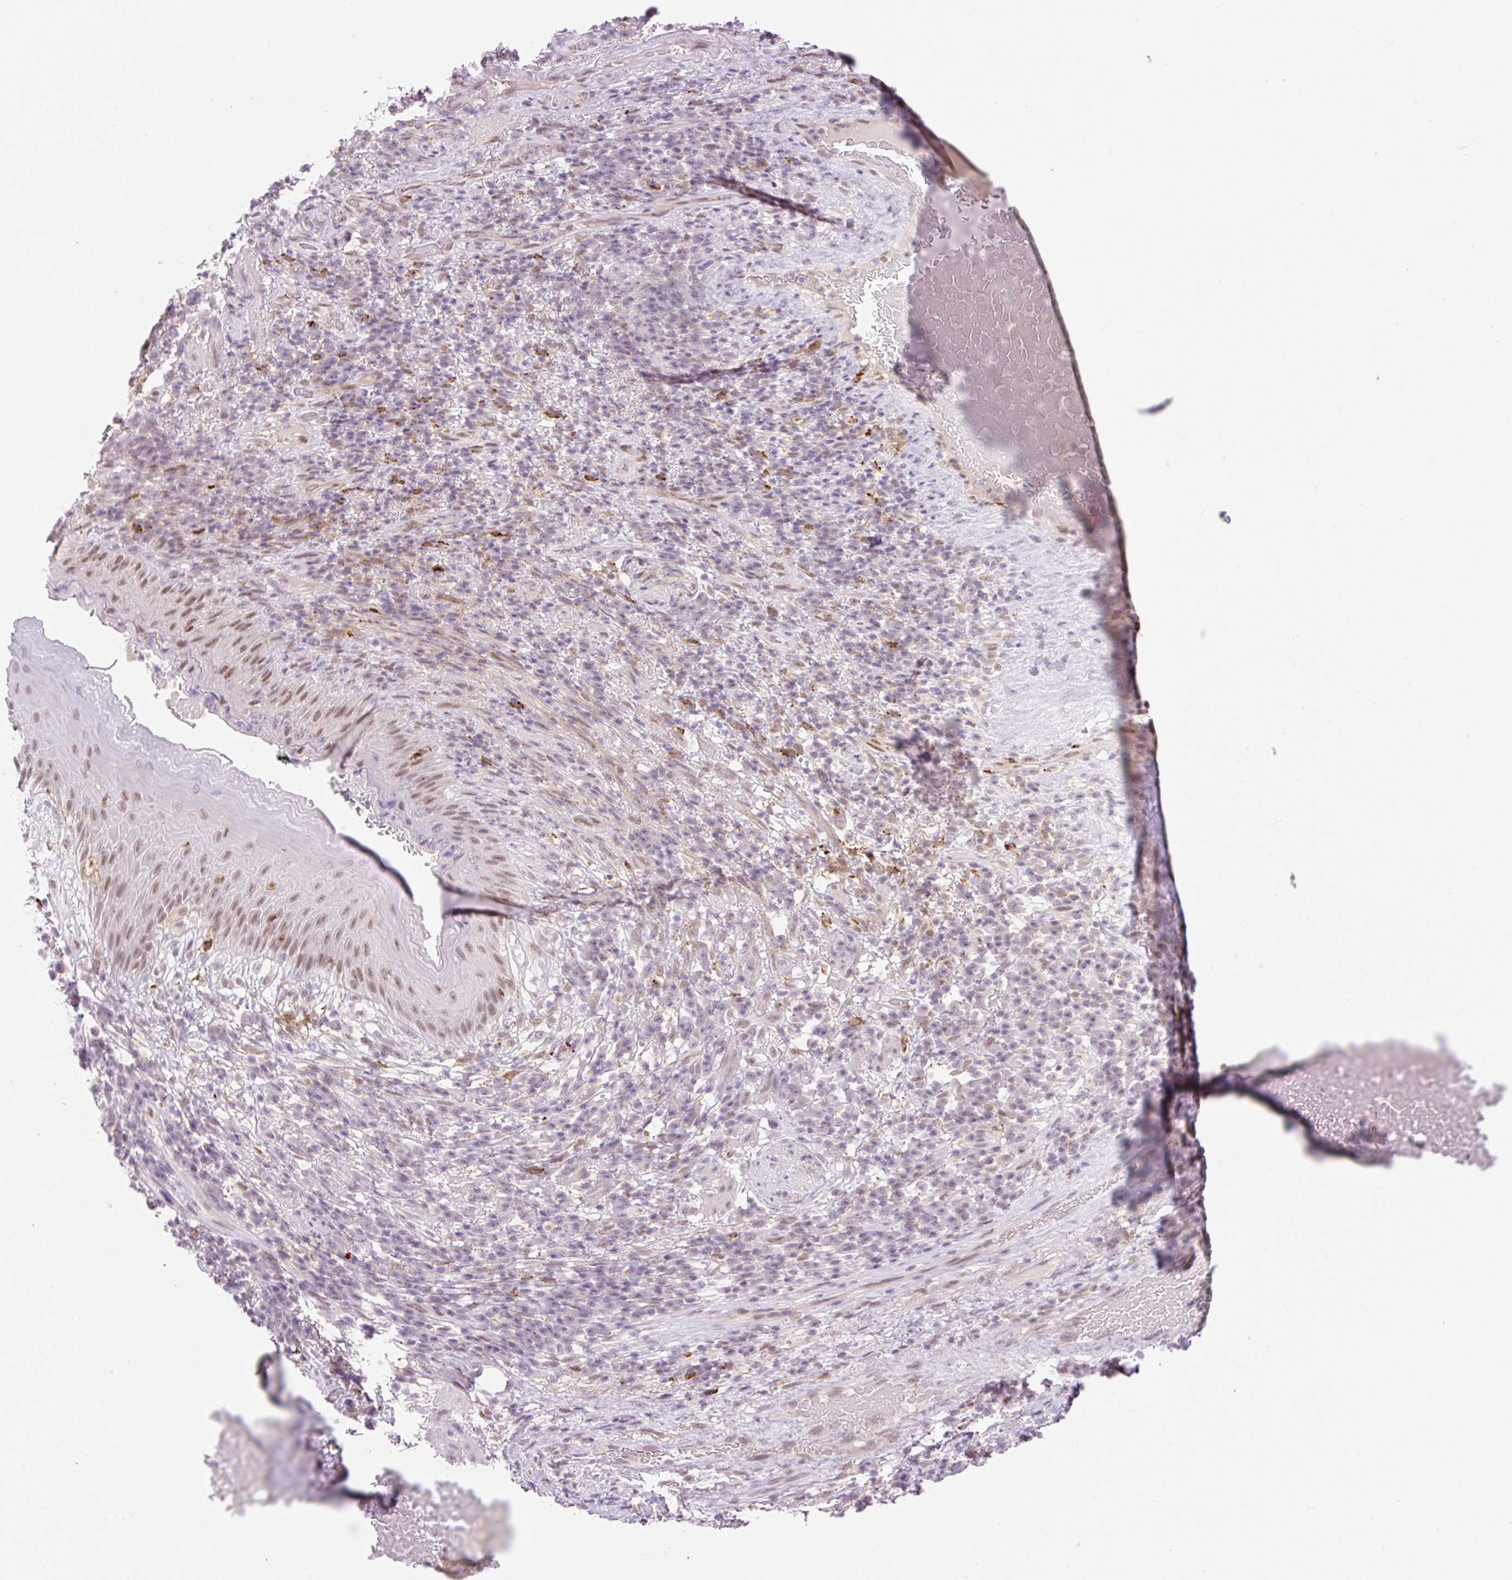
{"staining": {"intensity": "moderate", "quantity": "25%-75%", "location": "nuclear"}, "tissue": "skin", "cell_type": "Epidermal cells", "image_type": "normal", "snomed": [{"axis": "morphology", "description": "Normal tissue, NOS"}, {"axis": "topography", "description": "Anal"}], "caption": "Brown immunohistochemical staining in normal human skin reveals moderate nuclear expression in about 25%-75% of epidermal cells.", "gene": "PALM3", "patient": {"sex": "male", "age": 78}}